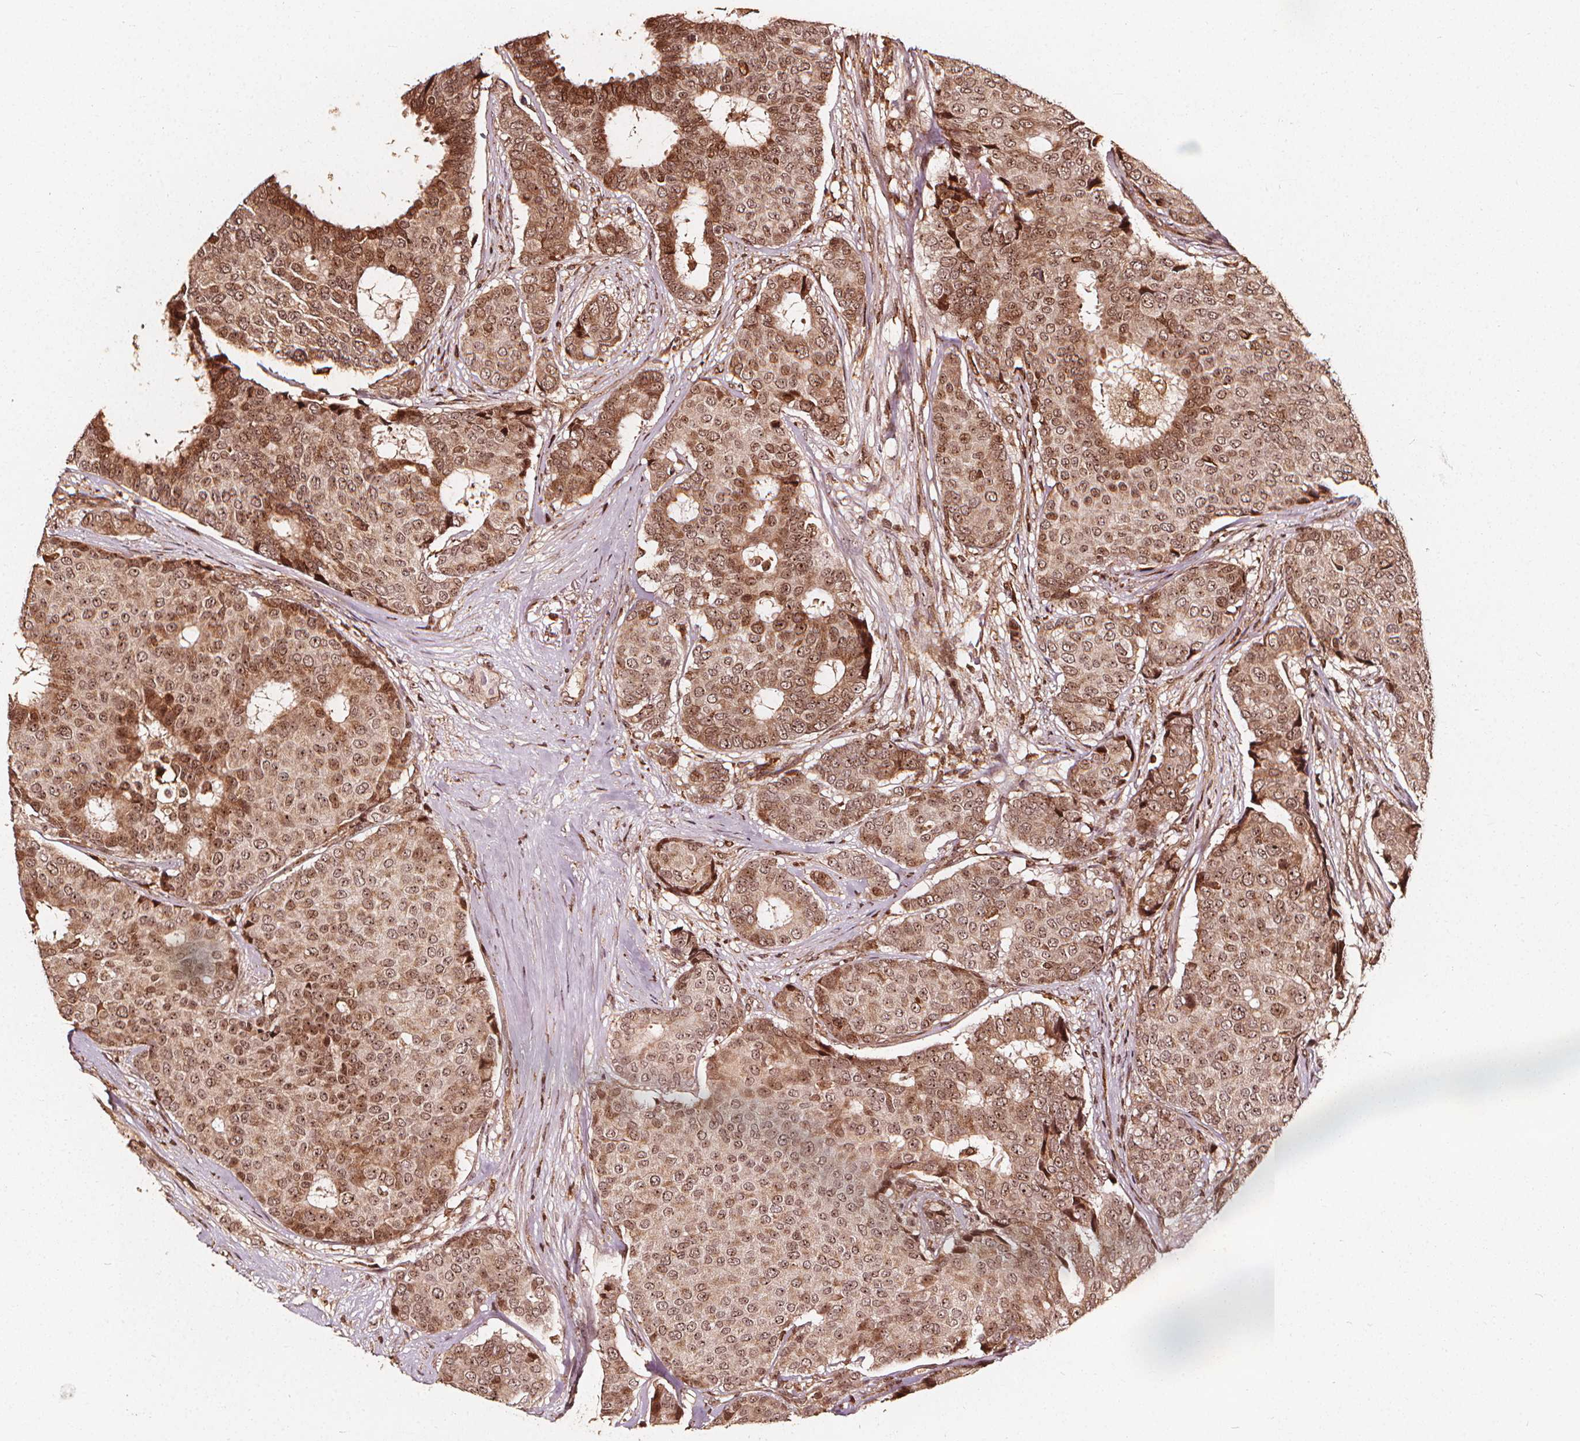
{"staining": {"intensity": "moderate", "quantity": ">75%", "location": "cytoplasmic/membranous,nuclear"}, "tissue": "breast cancer", "cell_type": "Tumor cells", "image_type": "cancer", "snomed": [{"axis": "morphology", "description": "Duct carcinoma"}, {"axis": "topography", "description": "Breast"}], "caption": "This photomicrograph exhibits immunohistochemistry (IHC) staining of human breast intraductal carcinoma, with medium moderate cytoplasmic/membranous and nuclear expression in about >75% of tumor cells.", "gene": "EXOSC9", "patient": {"sex": "female", "age": 75}}